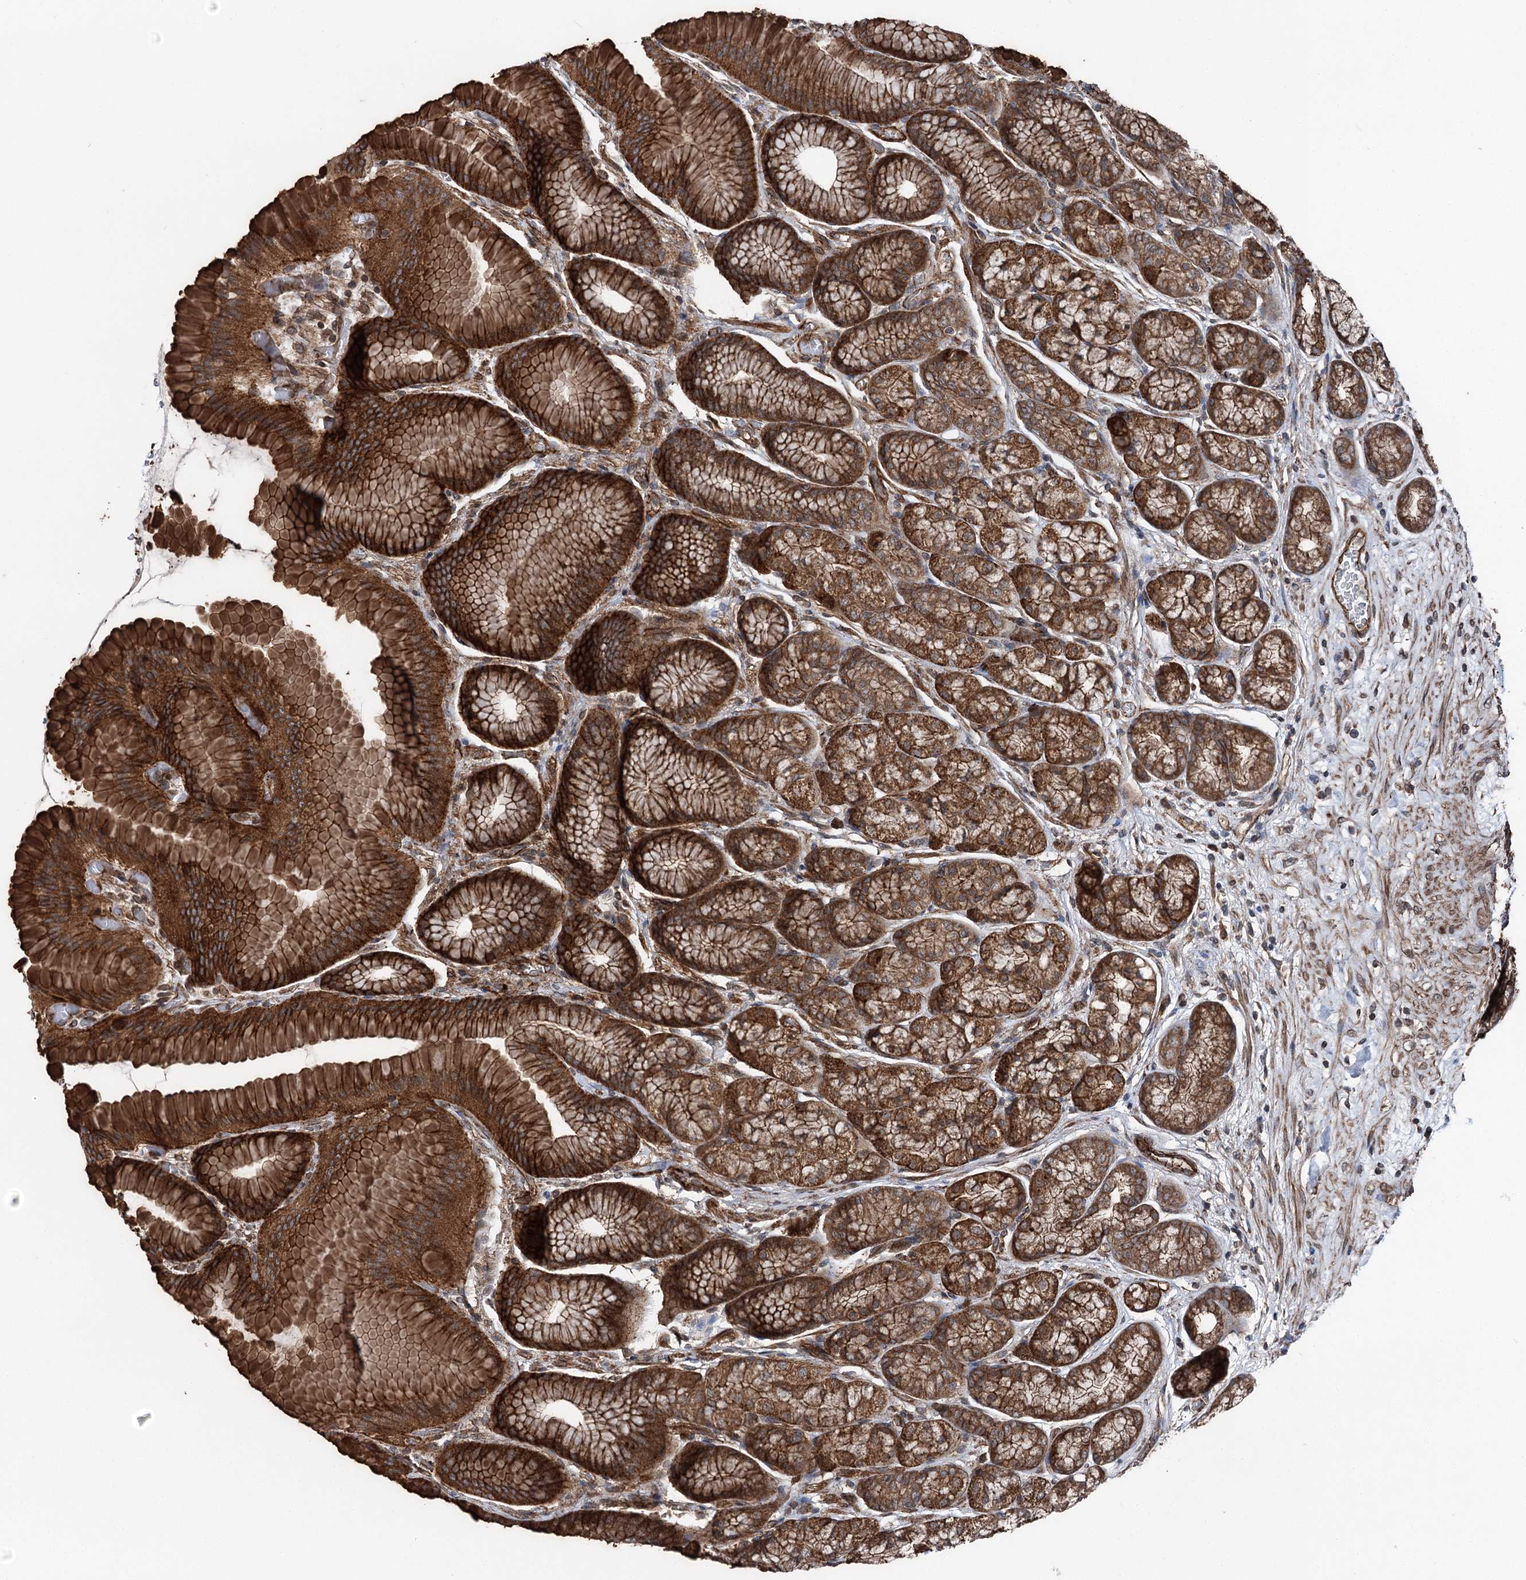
{"staining": {"intensity": "strong", "quantity": ">75%", "location": "cytoplasmic/membranous"}, "tissue": "stomach", "cell_type": "Glandular cells", "image_type": "normal", "snomed": [{"axis": "morphology", "description": "Normal tissue, NOS"}, {"axis": "morphology", "description": "Adenocarcinoma, NOS"}, {"axis": "morphology", "description": "Adenocarcinoma, High grade"}, {"axis": "topography", "description": "Stomach, upper"}, {"axis": "topography", "description": "Stomach"}], "caption": "Immunohistochemical staining of benign stomach displays >75% levels of strong cytoplasmic/membranous protein expression in approximately >75% of glandular cells. The staining is performed using DAB brown chromogen to label protein expression. The nuclei are counter-stained blue using hematoxylin.", "gene": "ITFG2", "patient": {"sex": "female", "age": 65}}